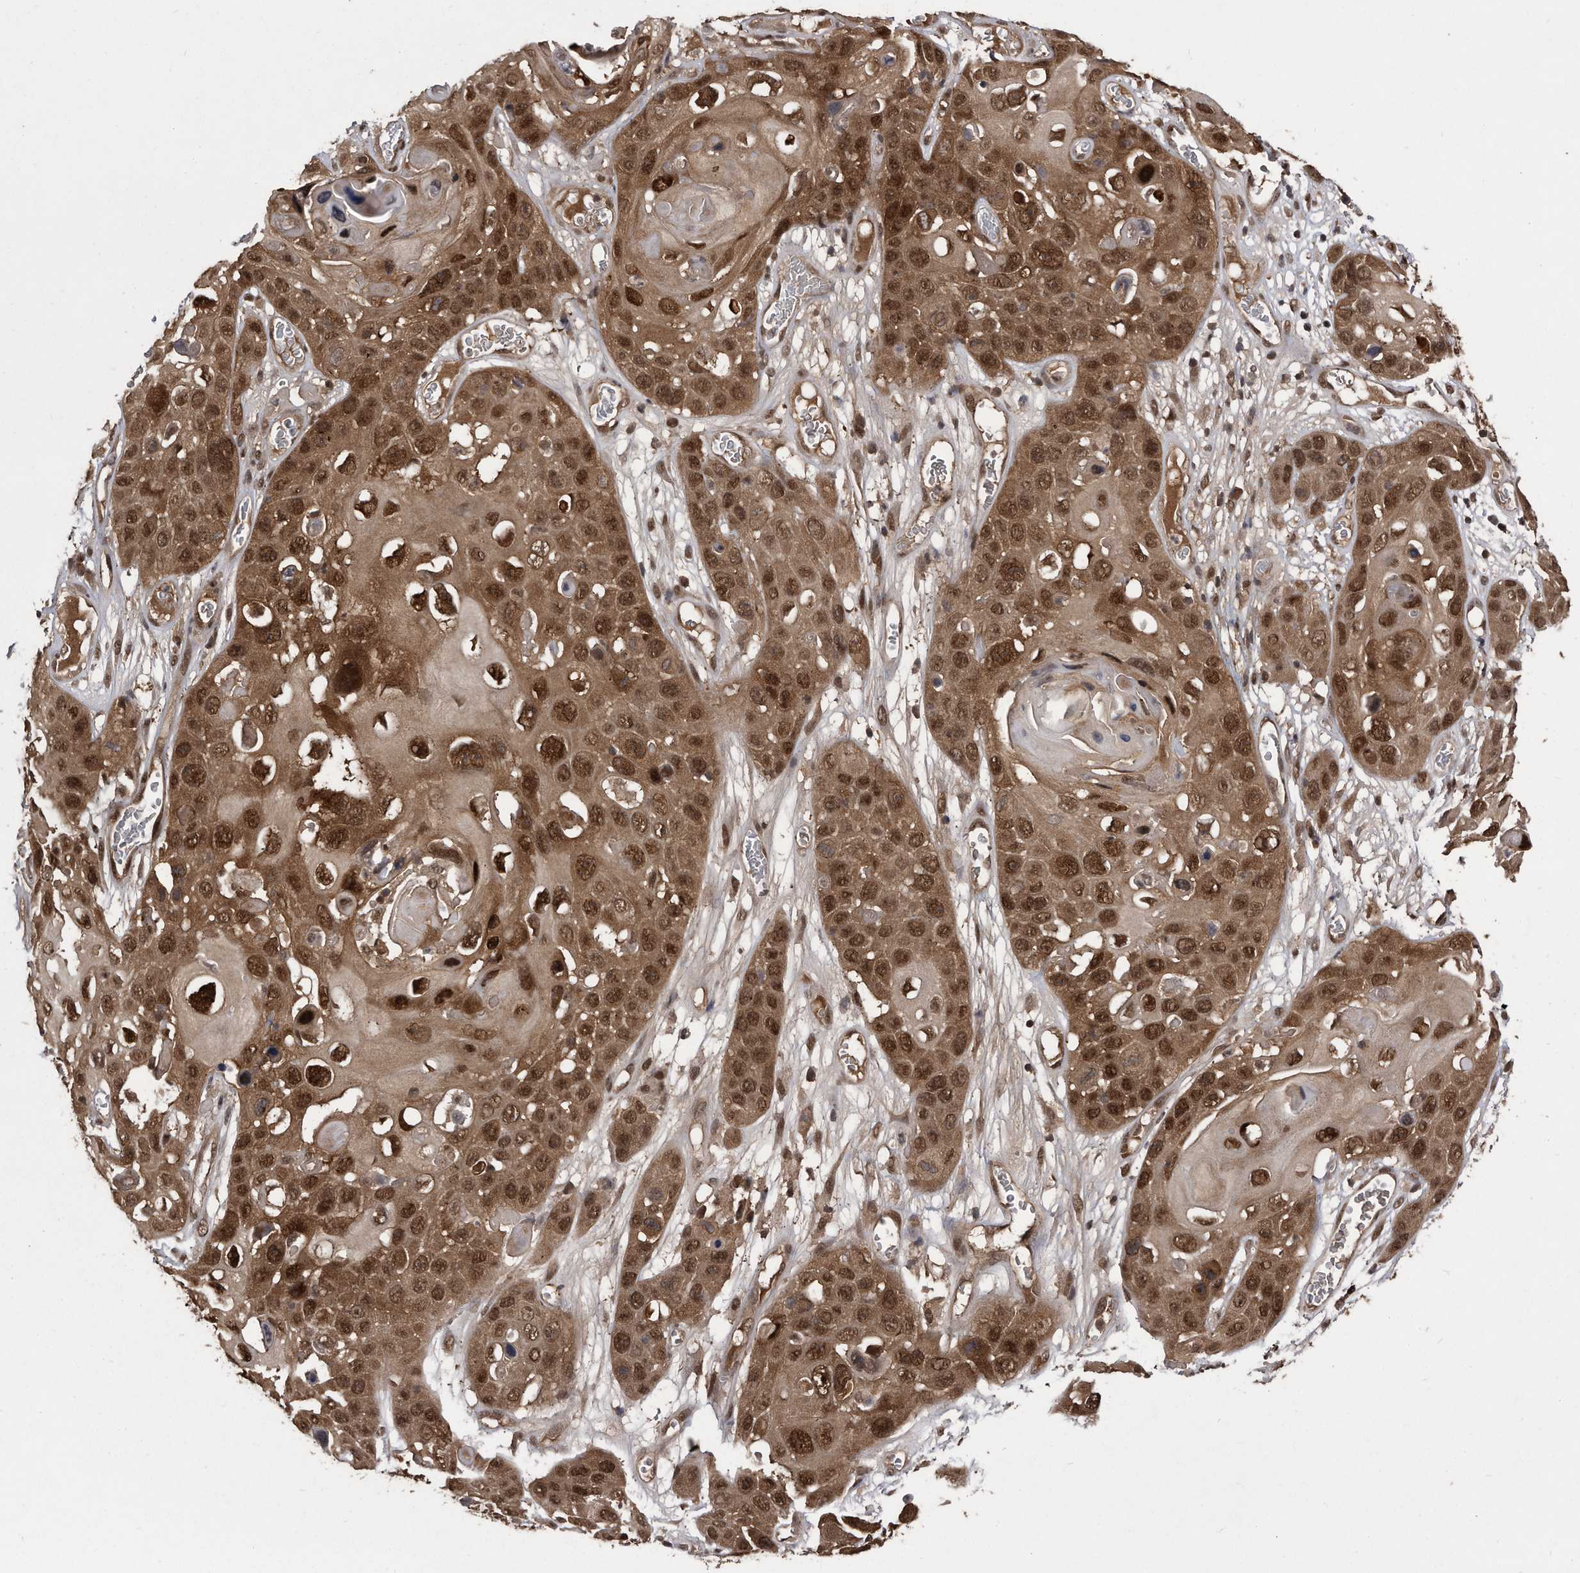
{"staining": {"intensity": "strong", "quantity": ">75%", "location": "cytoplasmic/membranous,nuclear"}, "tissue": "skin cancer", "cell_type": "Tumor cells", "image_type": "cancer", "snomed": [{"axis": "morphology", "description": "Squamous cell carcinoma, NOS"}, {"axis": "topography", "description": "Skin"}], "caption": "Protein expression analysis of human skin cancer reveals strong cytoplasmic/membranous and nuclear positivity in about >75% of tumor cells.", "gene": "RAD23B", "patient": {"sex": "male", "age": 55}}